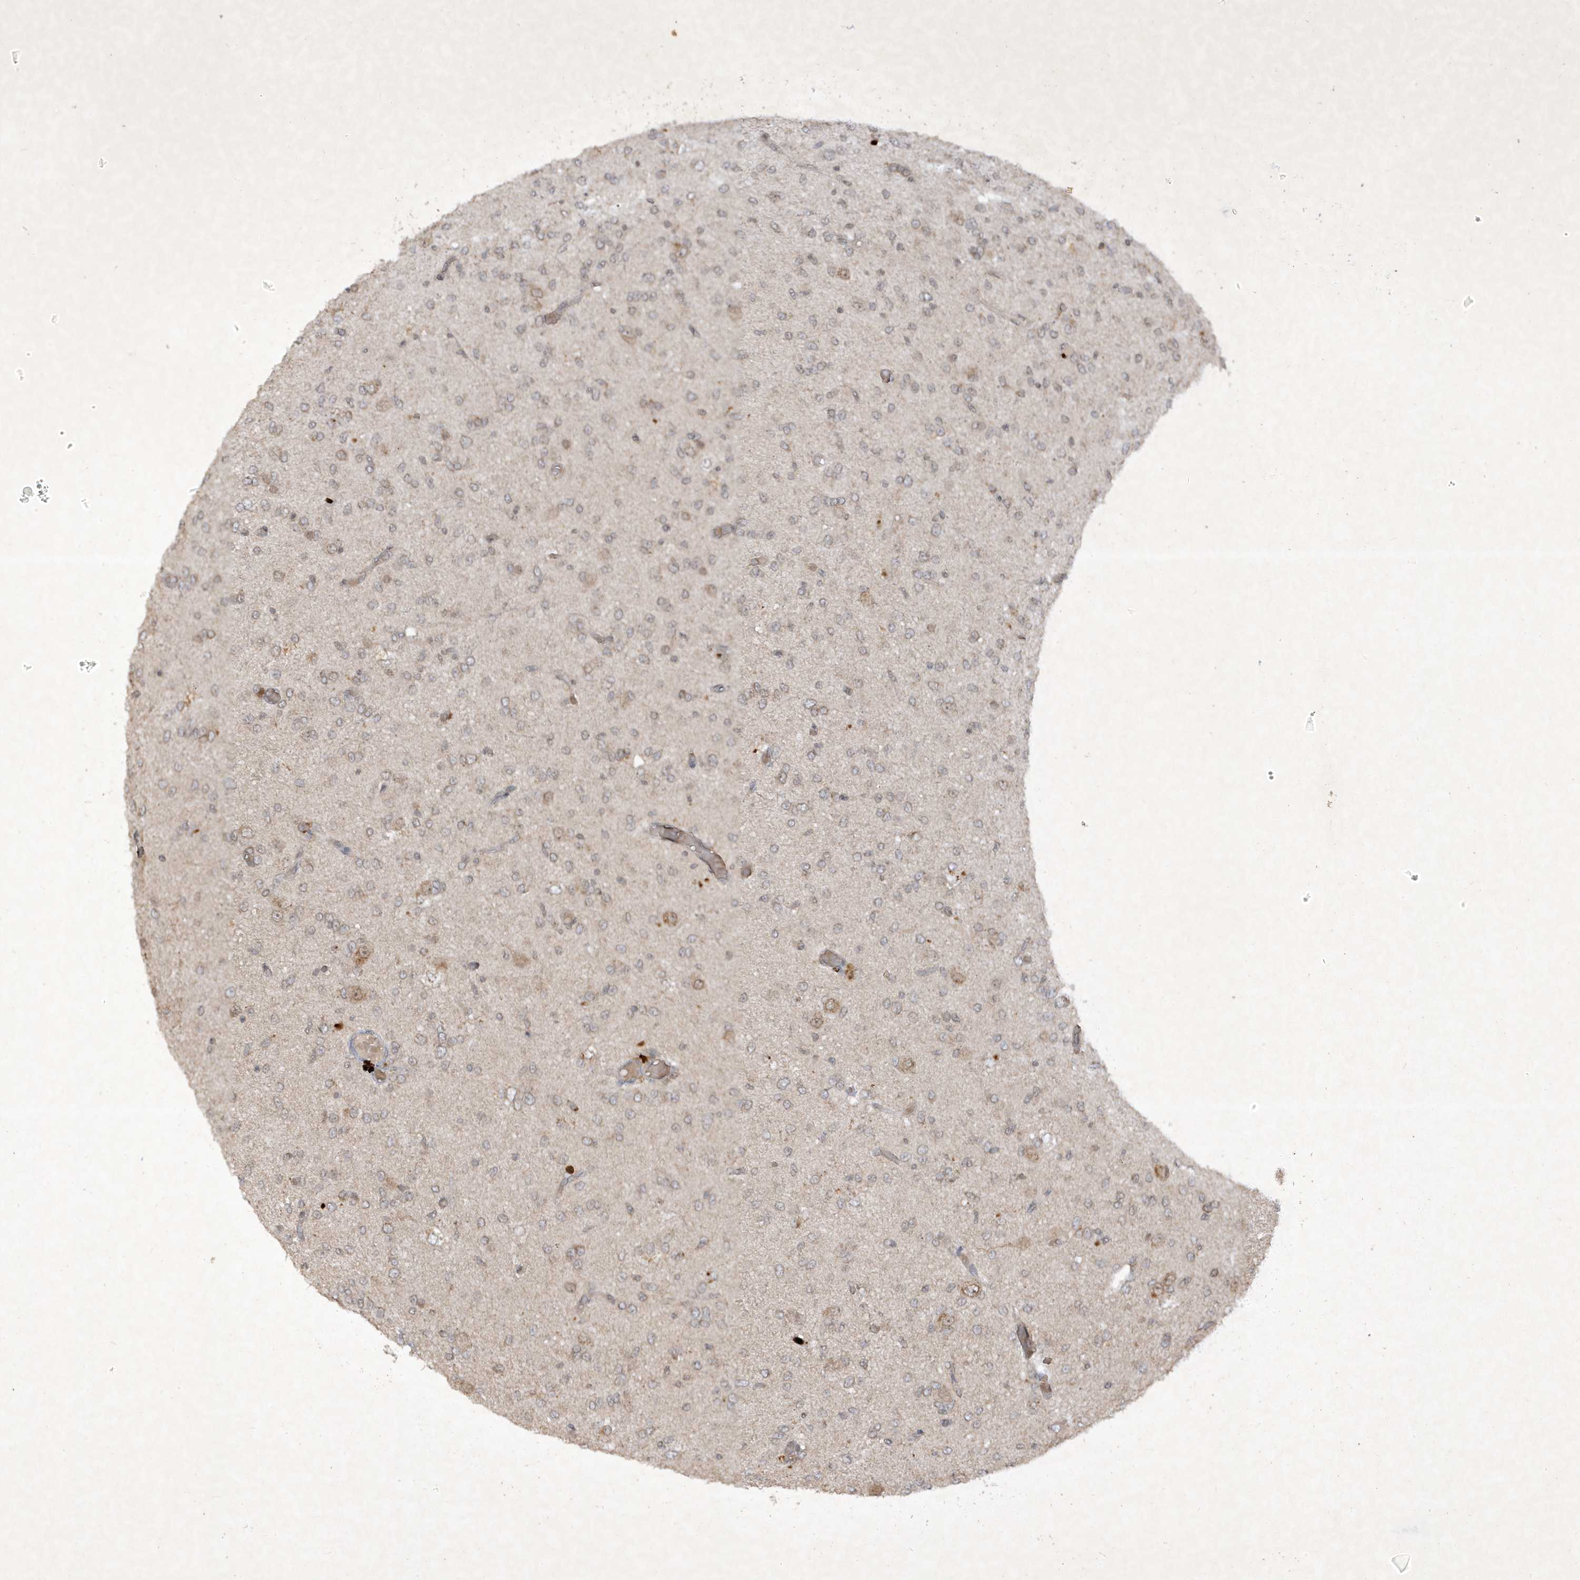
{"staining": {"intensity": "weak", "quantity": "25%-75%", "location": "cytoplasmic/membranous"}, "tissue": "glioma", "cell_type": "Tumor cells", "image_type": "cancer", "snomed": [{"axis": "morphology", "description": "Glioma, malignant, High grade"}, {"axis": "topography", "description": "Brain"}], "caption": "Immunohistochemistry (IHC) (DAB (3,3'-diaminobenzidine)) staining of human malignant glioma (high-grade) shows weak cytoplasmic/membranous protein expression in about 25%-75% of tumor cells.", "gene": "ZNF213", "patient": {"sex": "female", "age": 59}}